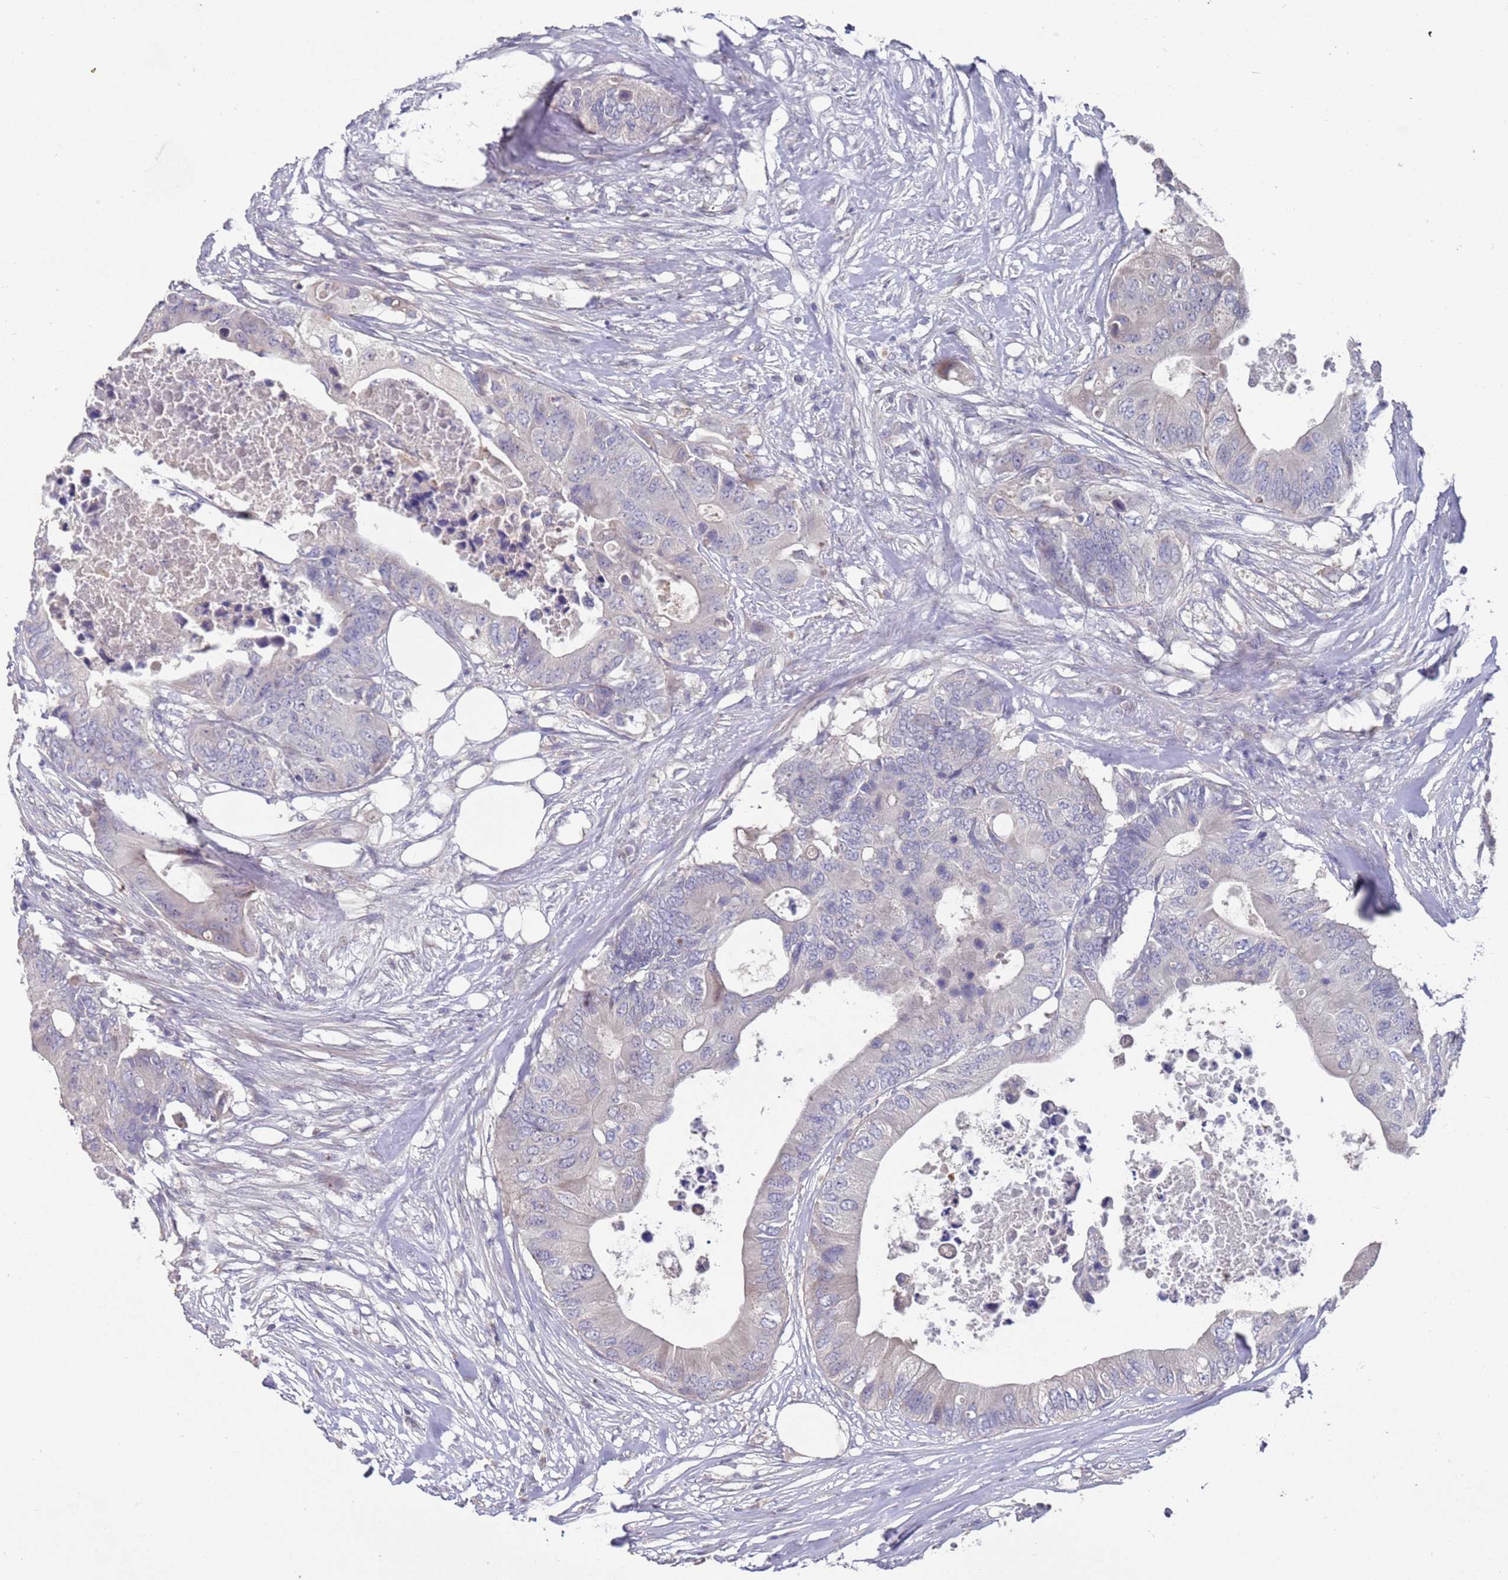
{"staining": {"intensity": "negative", "quantity": "none", "location": "none"}, "tissue": "colorectal cancer", "cell_type": "Tumor cells", "image_type": "cancer", "snomed": [{"axis": "morphology", "description": "Adenocarcinoma, NOS"}, {"axis": "topography", "description": "Colon"}], "caption": "Immunohistochemistry micrograph of colorectal adenocarcinoma stained for a protein (brown), which reveals no expression in tumor cells.", "gene": "LACC1", "patient": {"sex": "male", "age": 71}}